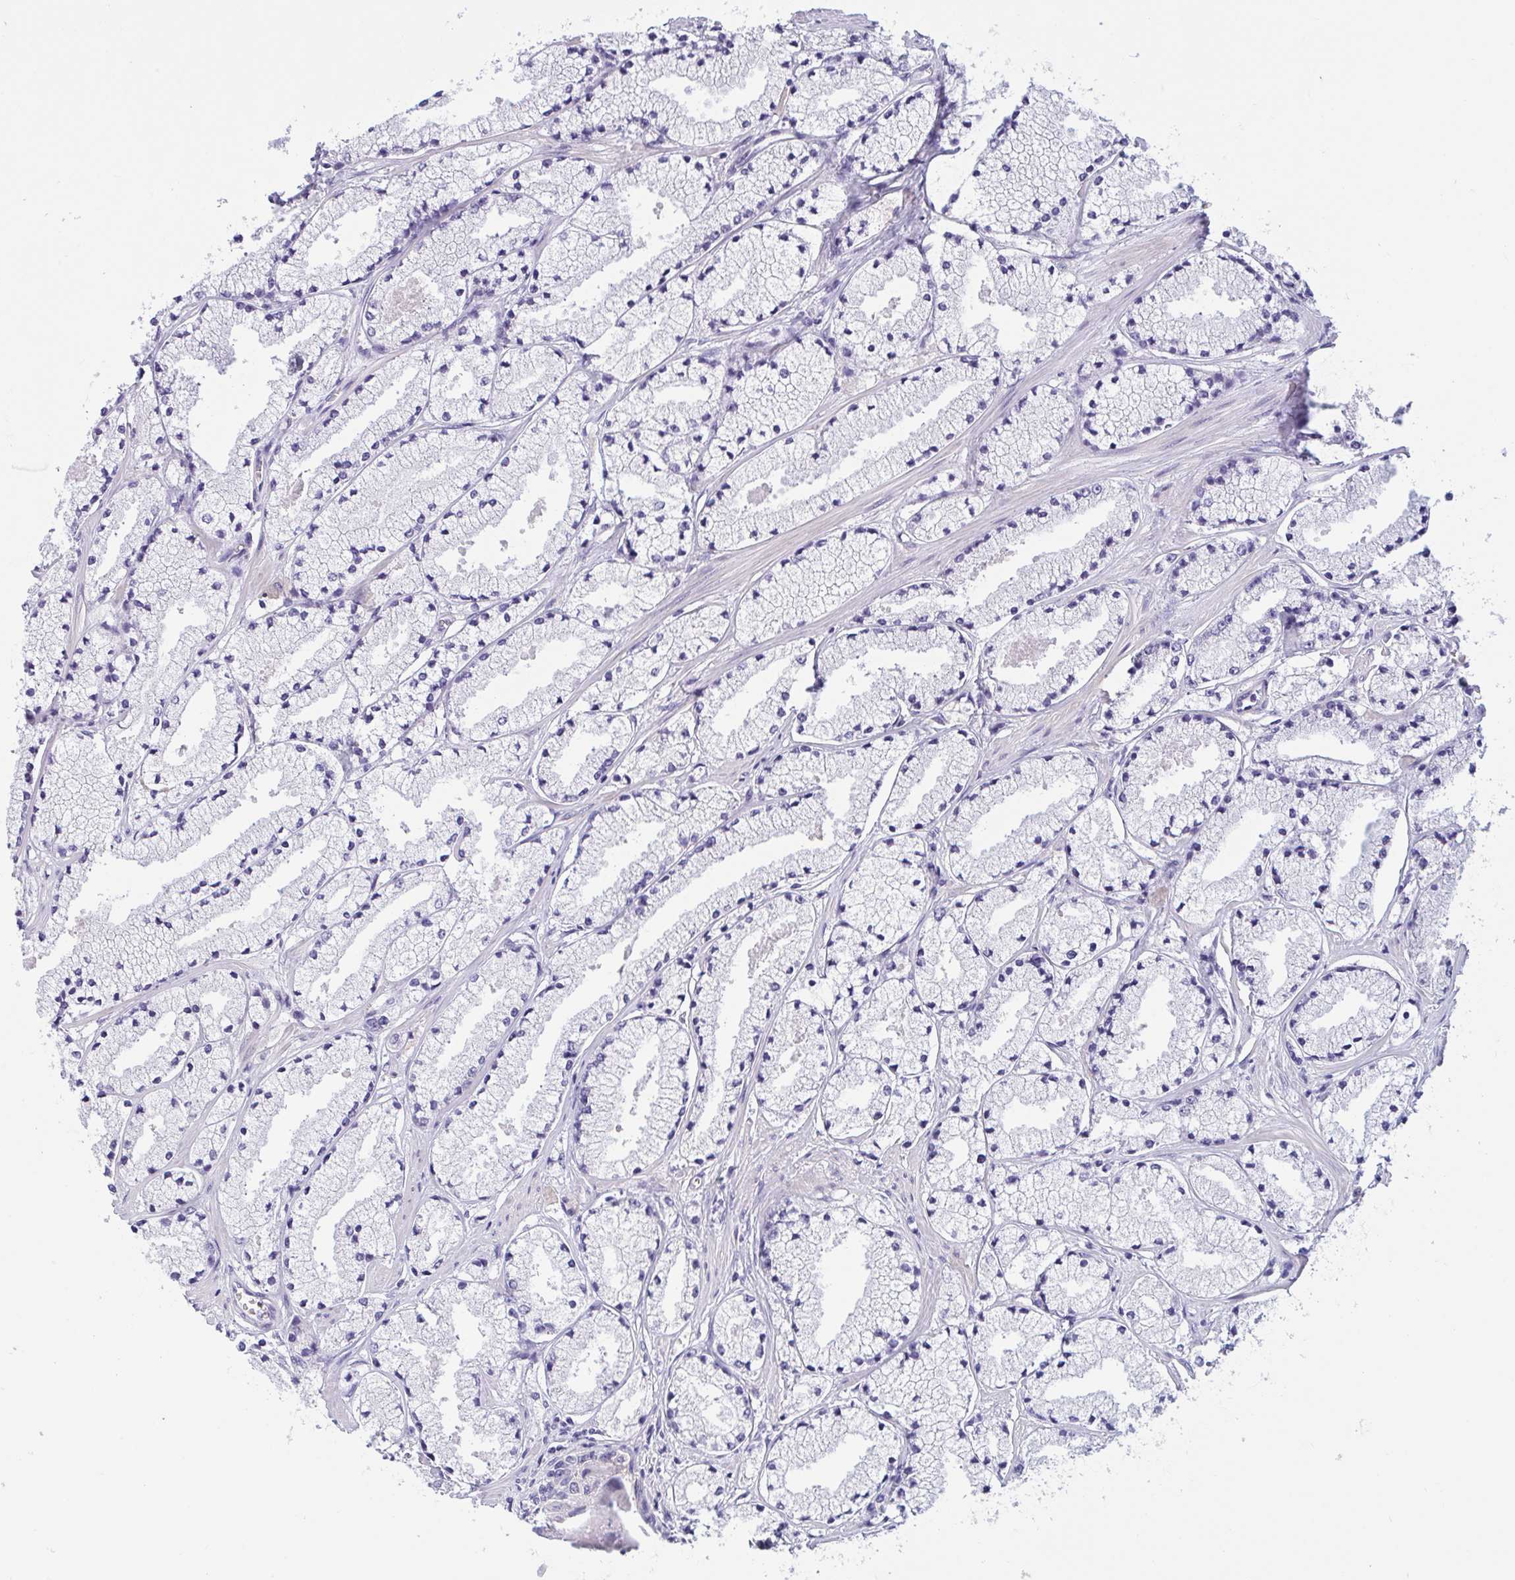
{"staining": {"intensity": "negative", "quantity": "none", "location": "none"}, "tissue": "prostate cancer", "cell_type": "Tumor cells", "image_type": "cancer", "snomed": [{"axis": "morphology", "description": "Adenocarcinoma, High grade"}, {"axis": "topography", "description": "Prostate"}], "caption": "A histopathology image of human prostate high-grade adenocarcinoma is negative for staining in tumor cells. Nuclei are stained in blue.", "gene": "OXLD1", "patient": {"sex": "male", "age": 63}}